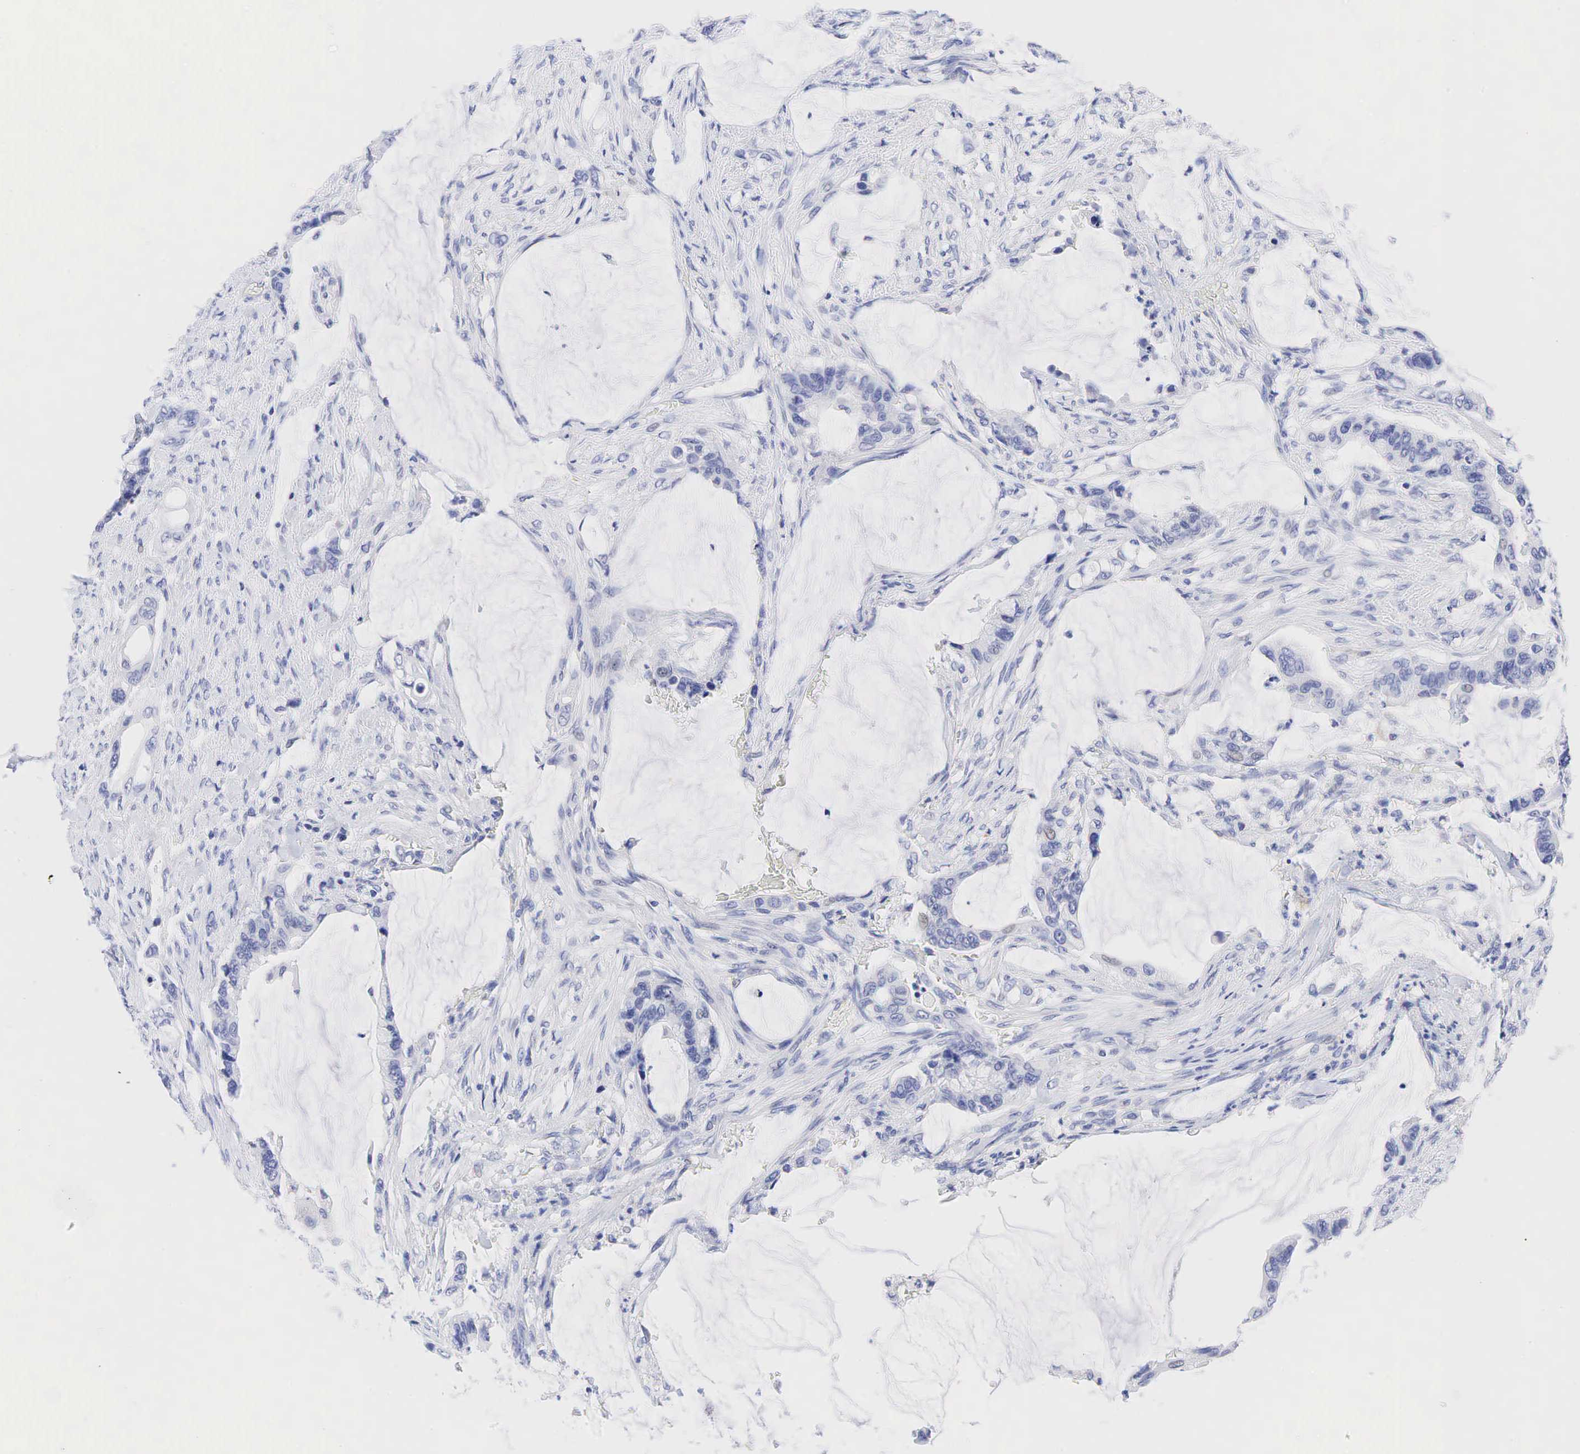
{"staining": {"intensity": "negative", "quantity": "none", "location": "none"}, "tissue": "colorectal cancer", "cell_type": "Tumor cells", "image_type": "cancer", "snomed": [{"axis": "morphology", "description": "Adenocarcinoma, NOS"}, {"axis": "topography", "description": "Rectum"}], "caption": "Image shows no protein staining in tumor cells of colorectal cancer tissue. (DAB (3,3'-diaminobenzidine) IHC visualized using brightfield microscopy, high magnification).", "gene": "AR", "patient": {"sex": "female", "age": 59}}